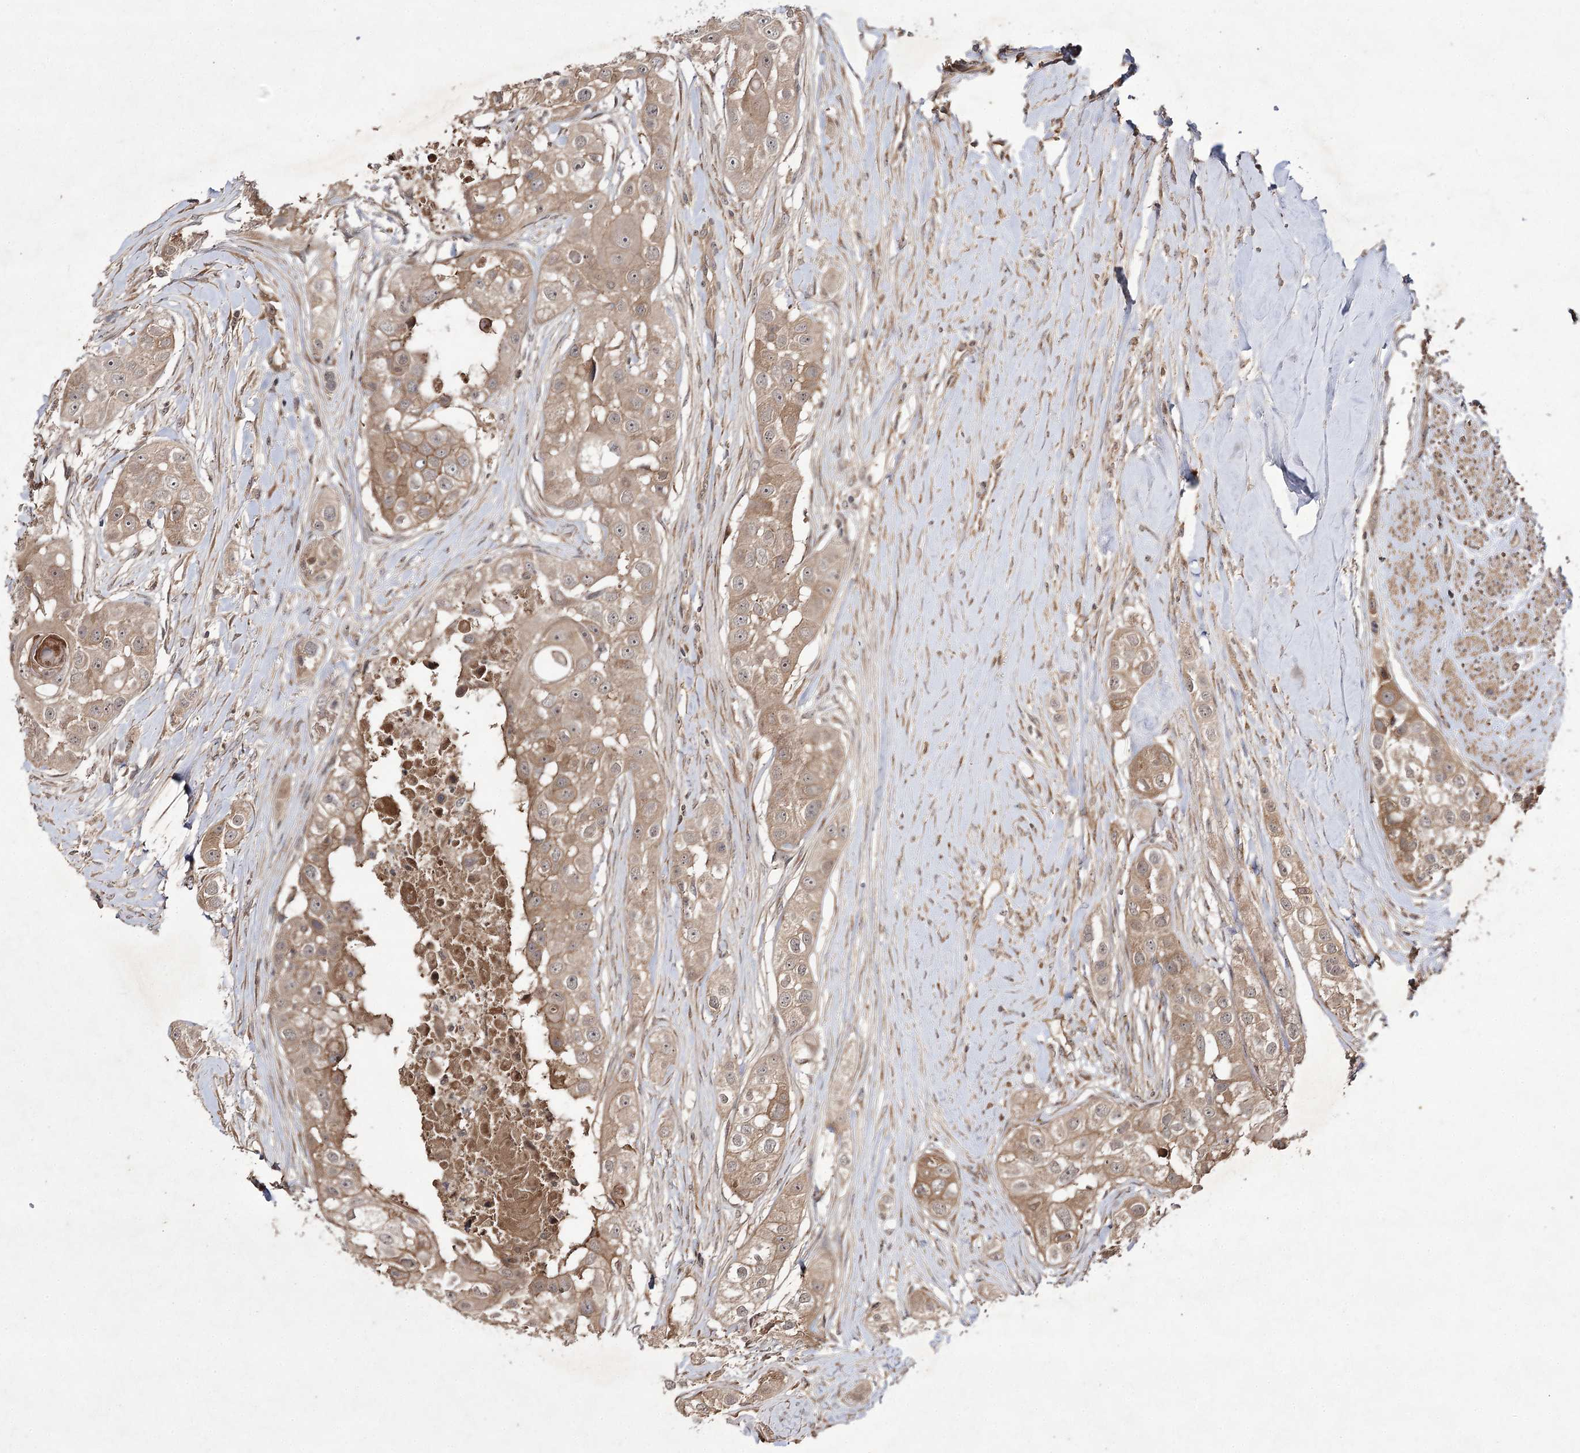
{"staining": {"intensity": "moderate", "quantity": ">75%", "location": "cytoplasmic/membranous"}, "tissue": "head and neck cancer", "cell_type": "Tumor cells", "image_type": "cancer", "snomed": [{"axis": "morphology", "description": "Normal tissue, NOS"}, {"axis": "morphology", "description": "Squamous cell carcinoma, NOS"}, {"axis": "topography", "description": "Skeletal muscle"}, {"axis": "topography", "description": "Head-Neck"}], "caption": "IHC image of neoplastic tissue: head and neck cancer (squamous cell carcinoma) stained using IHC exhibits medium levels of moderate protein expression localized specifically in the cytoplasmic/membranous of tumor cells, appearing as a cytoplasmic/membranous brown color.", "gene": "FANCL", "patient": {"sex": "male", "age": 51}}